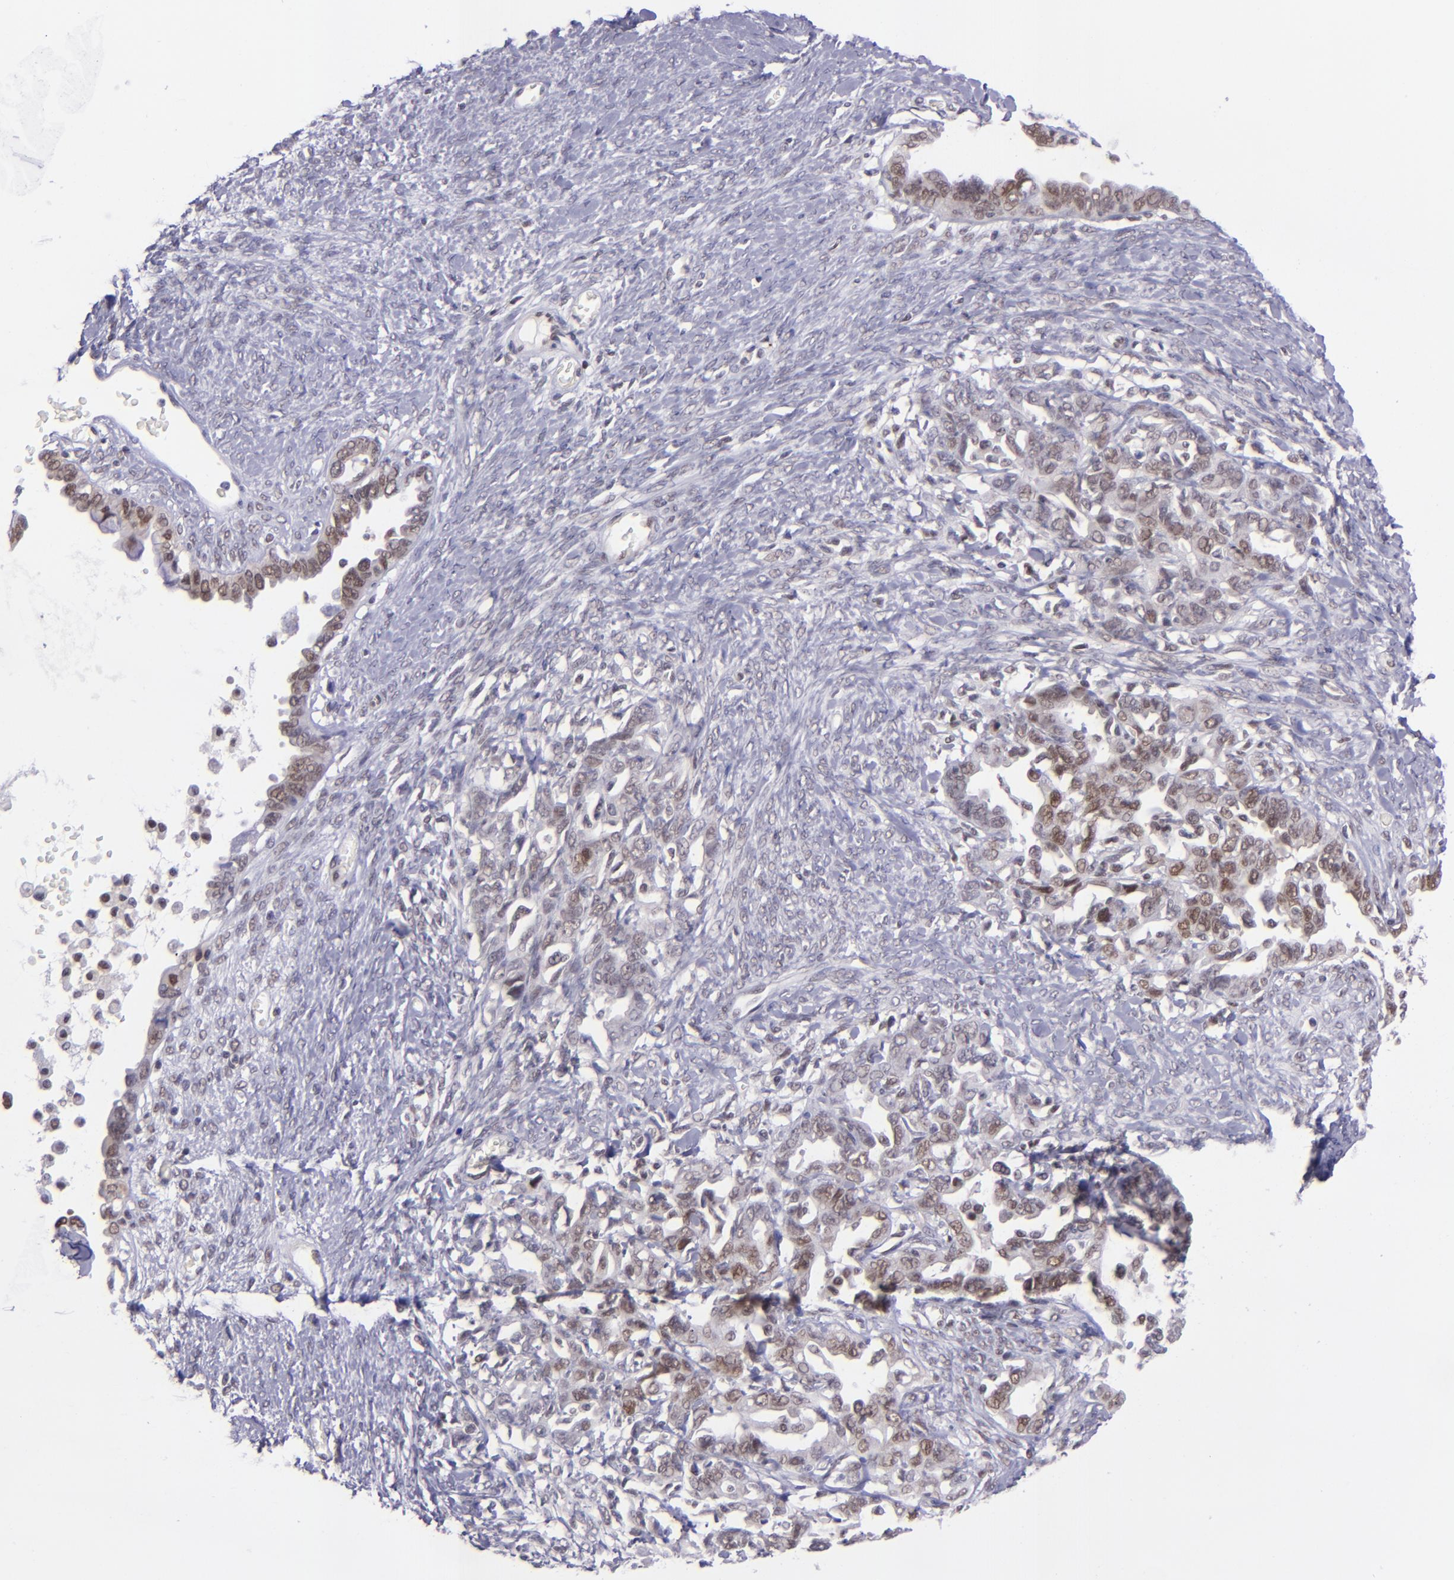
{"staining": {"intensity": "moderate", "quantity": "<25%", "location": "nuclear"}, "tissue": "ovarian cancer", "cell_type": "Tumor cells", "image_type": "cancer", "snomed": [{"axis": "morphology", "description": "Cystadenocarcinoma, serous, NOS"}, {"axis": "topography", "description": "Ovary"}], "caption": "Ovarian serous cystadenocarcinoma stained with a protein marker displays moderate staining in tumor cells.", "gene": "BAG1", "patient": {"sex": "female", "age": 69}}